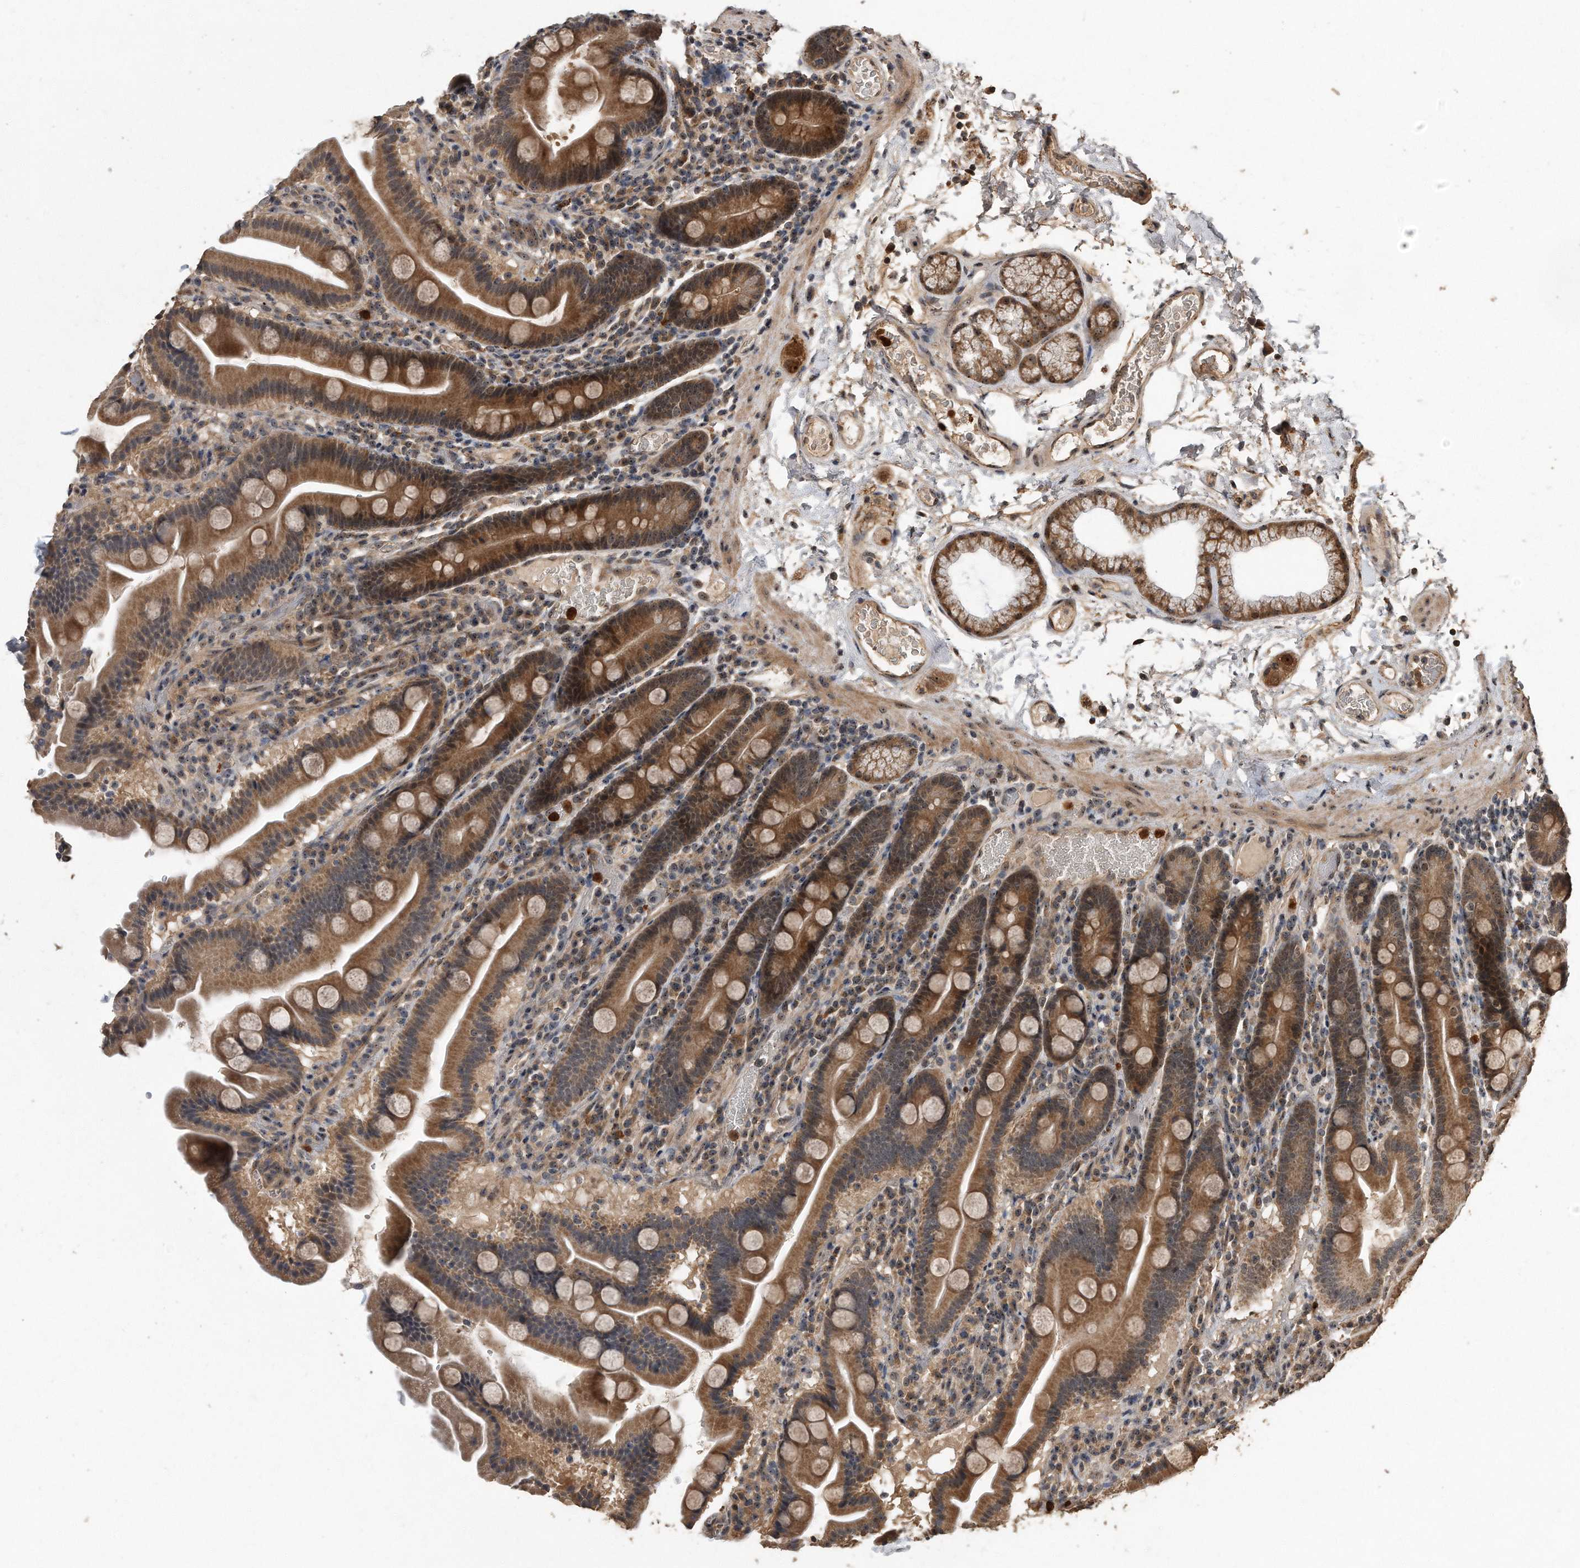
{"staining": {"intensity": "moderate", "quantity": ">75%", "location": "cytoplasmic/membranous,nuclear"}, "tissue": "duodenum", "cell_type": "Glandular cells", "image_type": "normal", "snomed": [{"axis": "morphology", "description": "Normal tissue, NOS"}, {"axis": "topography", "description": "Duodenum"}], "caption": "DAB (3,3'-diaminobenzidine) immunohistochemical staining of normal duodenum exhibits moderate cytoplasmic/membranous,nuclear protein positivity in about >75% of glandular cells.", "gene": "PELO", "patient": {"sex": "male", "age": 55}}